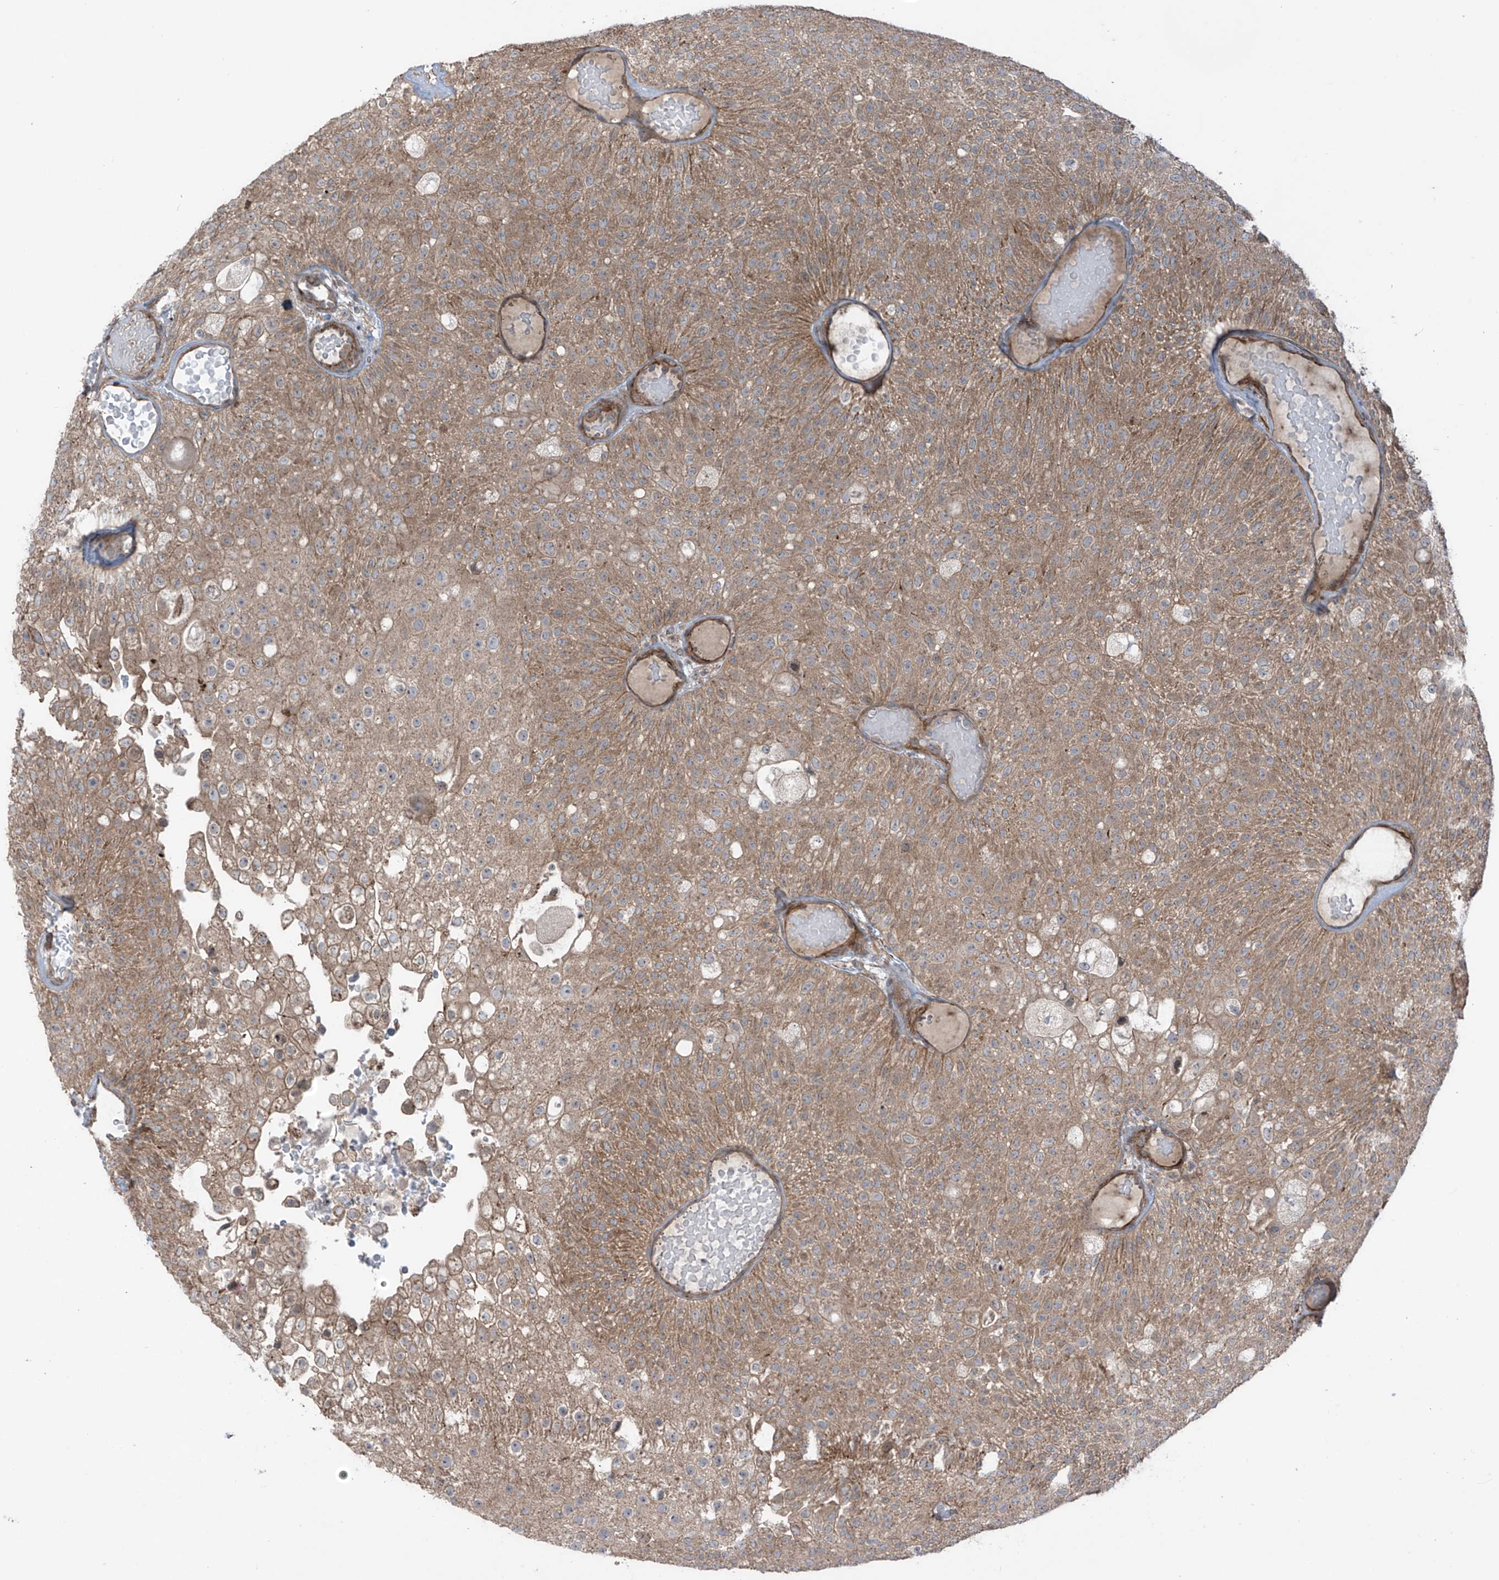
{"staining": {"intensity": "moderate", "quantity": ">75%", "location": "cytoplasmic/membranous"}, "tissue": "urothelial cancer", "cell_type": "Tumor cells", "image_type": "cancer", "snomed": [{"axis": "morphology", "description": "Urothelial carcinoma, Low grade"}, {"axis": "topography", "description": "Urinary bladder"}], "caption": "Tumor cells reveal moderate cytoplasmic/membranous staining in approximately >75% of cells in urothelial cancer.", "gene": "LRRC74A", "patient": {"sex": "male", "age": 78}}